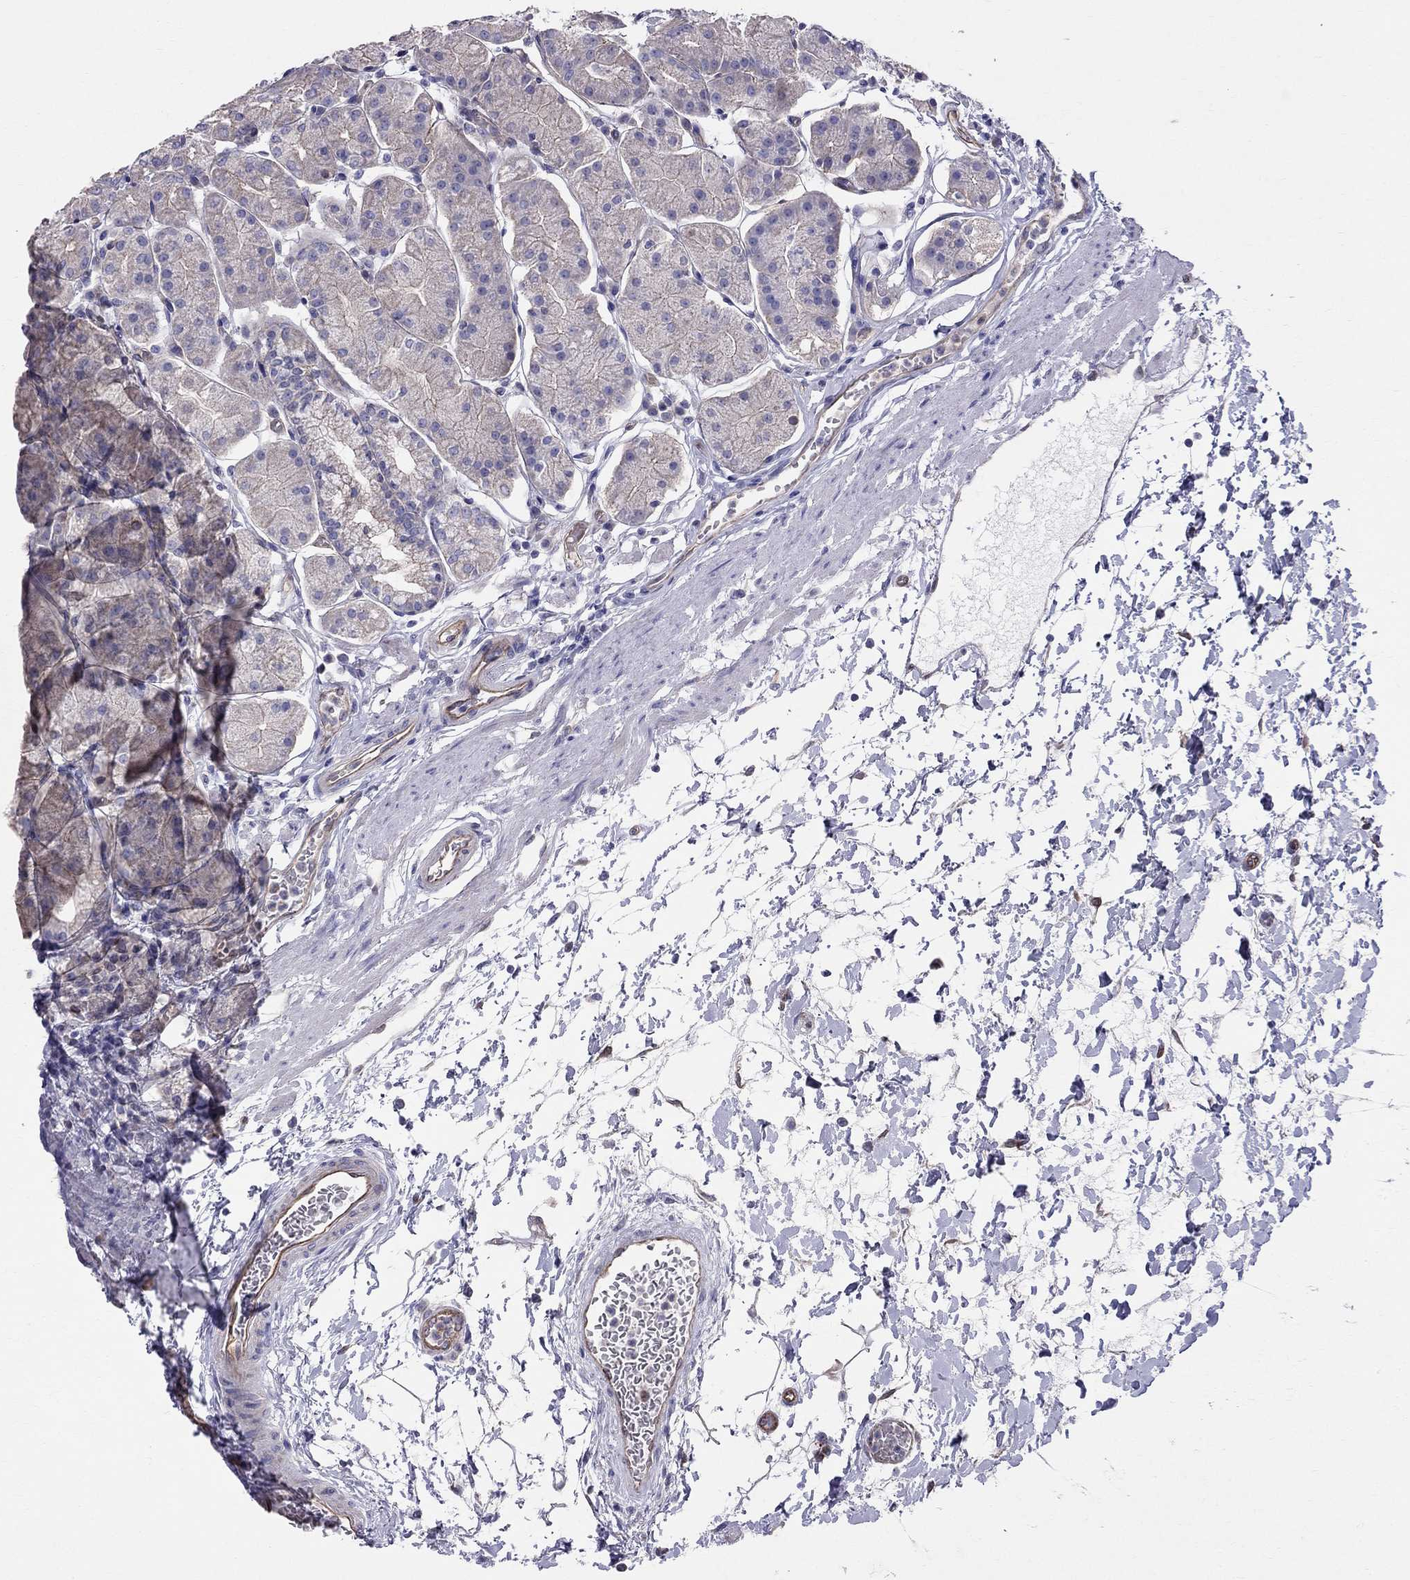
{"staining": {"intensity": "moderate", "quantity": "25%-75%", "location": "cytoplasmic/membranous"}, "tissue": "stomach", "cell_type": "Glandular cells", "image_type": "normal", "snomed": [{"axis": "morphology", "description": "Normal tissue, NOS"}, {"axis": "topography", "description": "Stomach"}], "caption": "Immunohistochemistry of unremarkable stomach exhibits medium levels of moderate cytoplasmic/membranous staining in about 25%-75% of glandular cells.", "gene": "ENOX1", "patient": {"sex": "male", "age": 54}}